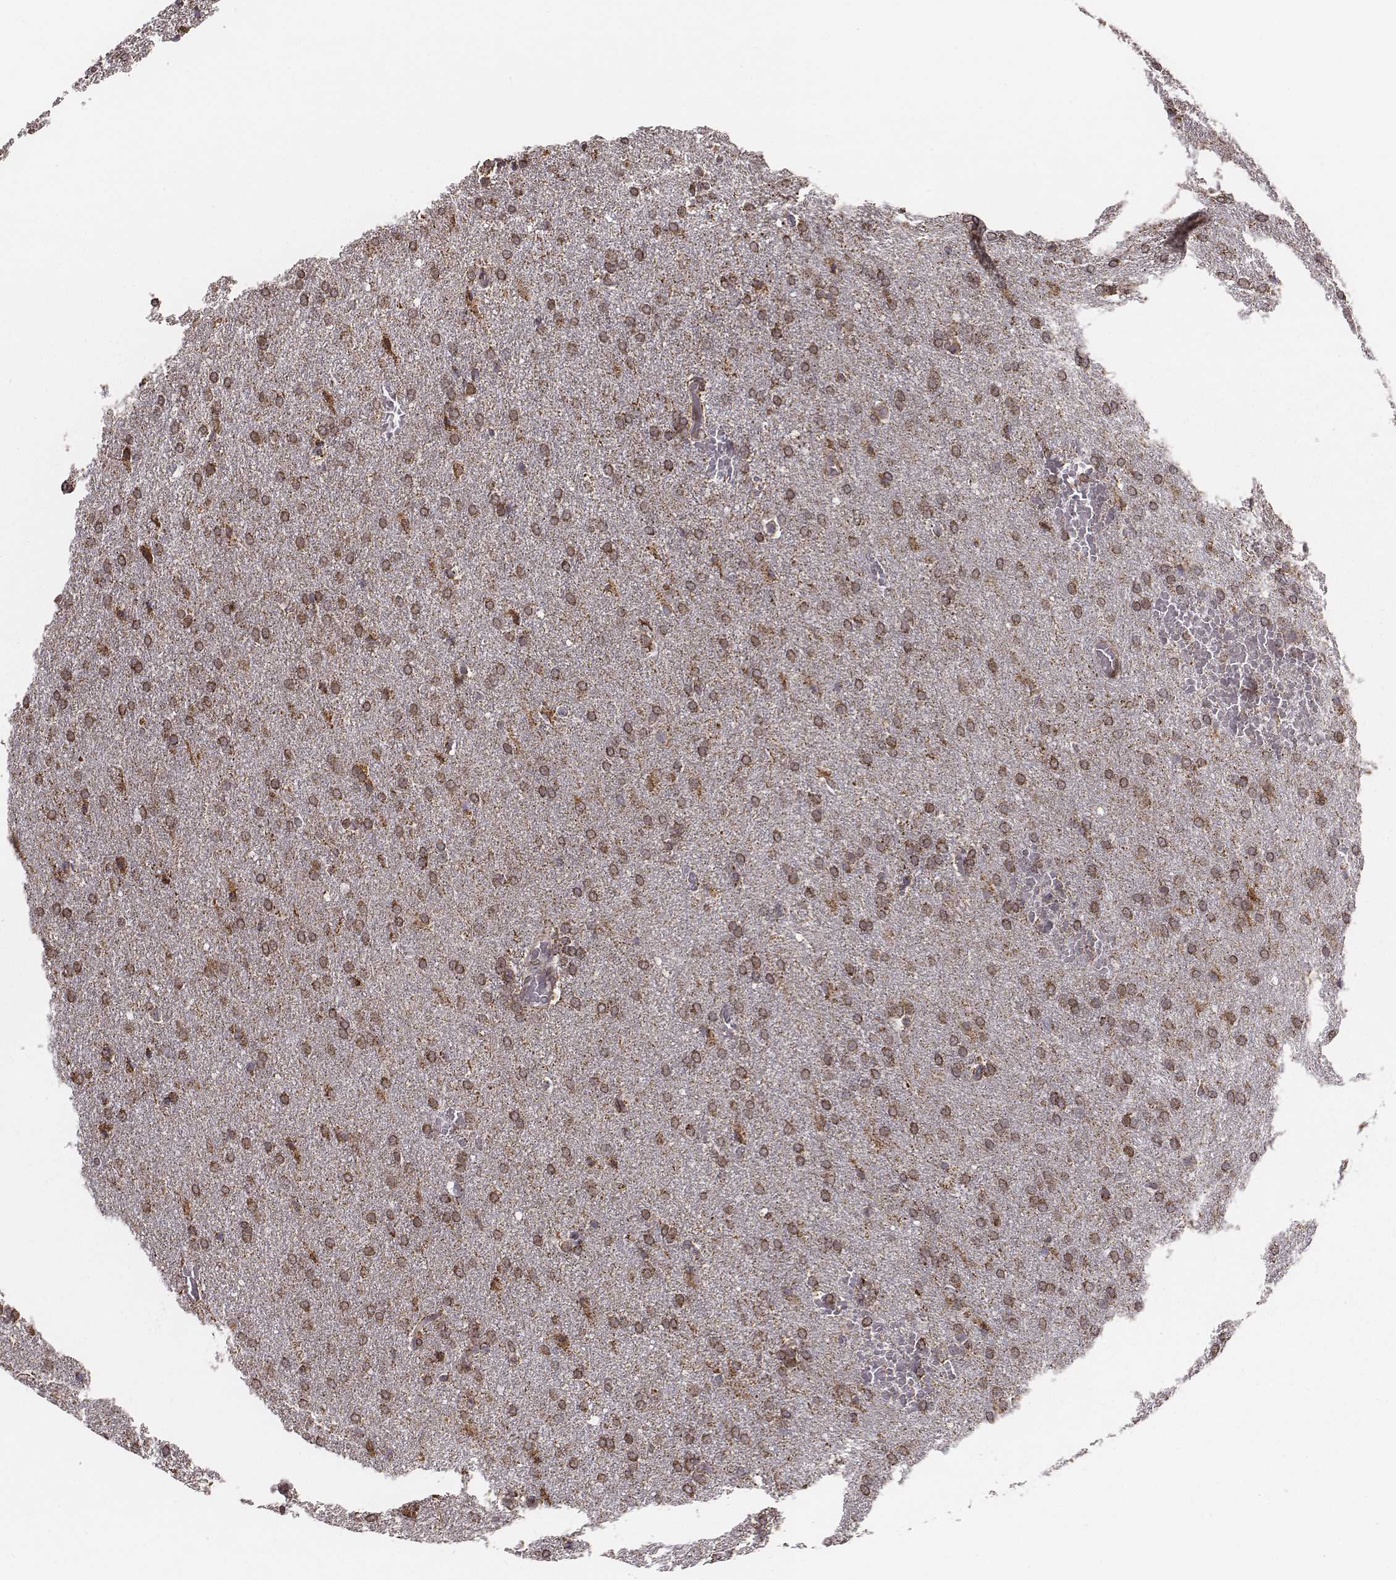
{"staining": {"intensity": "strong", "quantity": ">75%", "location": "cytoplasmic/membranous"}, "tissue": "glioma", "cell_type": "Tumor cells", "image_type": "cancer", "snomed": [{"axis": "morphology", "description": "Glioma, malignant, High grade"}, {"axis": "topography", "description": "Brain"}], "caption": "High-grade glioma (malignant) stained with a protein marker demonstrates strong staining in tumor cells.", "gene": "ACOT2", "patient": {"sex": "male", "age": 68}}